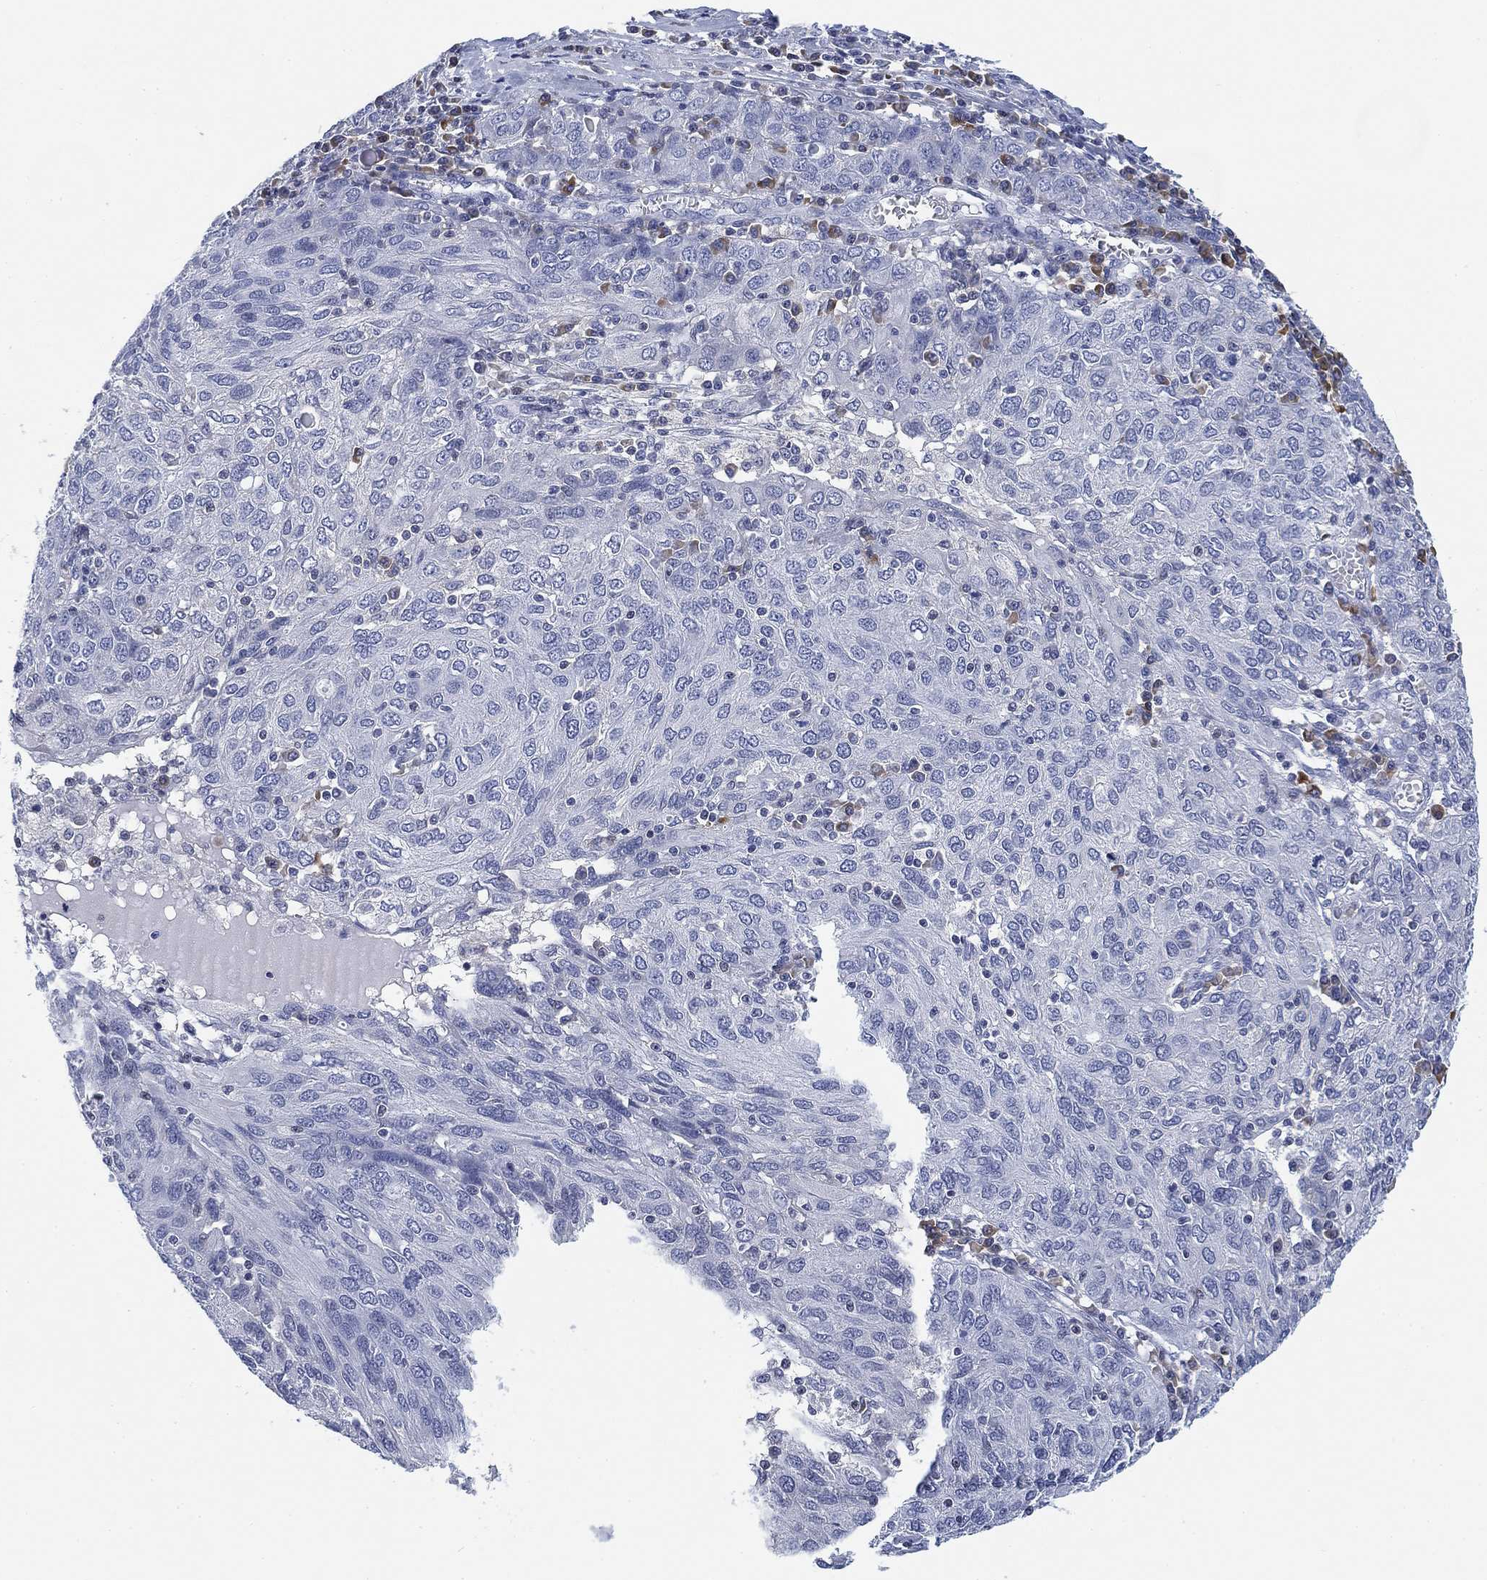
{"staining": {"intensity": "negative", "quantity": "none", "location": "none"}, "tissue": "ovarian cancer", "cell_type": "Tumor cells", "image_type": "cancer", "snomed": [{"axis": "morphology", "description": "Carcinoma, endometroid"}, {"axis": "topography", "description": "Ovary"}], "caption": "Tumor cells show no significant expression in ovarian endometroid carcinoma.", "gene": "FYB1", "patient": {"sex": "female", "age": 50}}